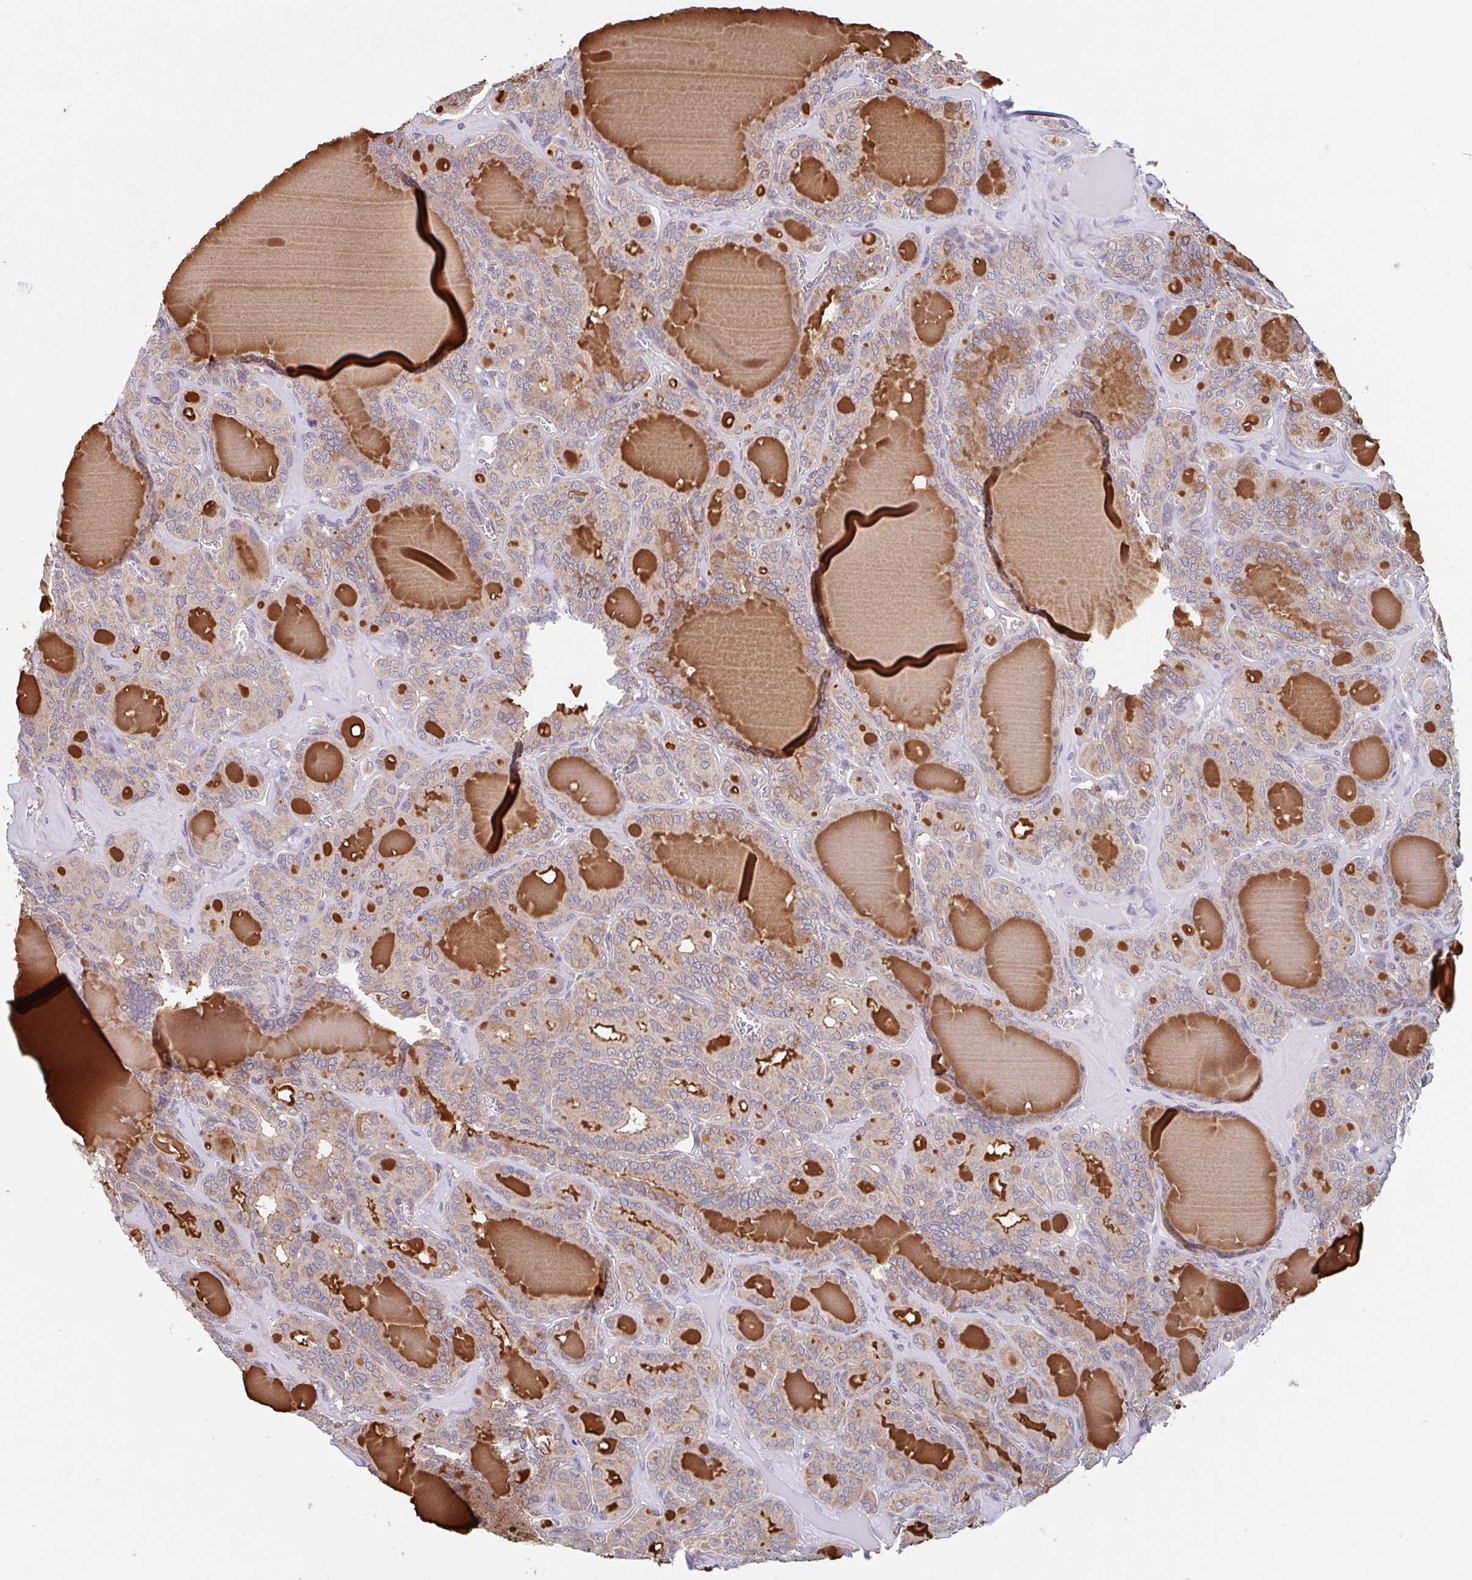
{"staining": {"intensity": "moderate", "quantity": "25%-75%", "location": "cytoplasmic/membranous"}, "tissue": "thyroid cancer", "cell_type": "Tumor cells", "image_type": "cancer", "snomed": [{"axis": "morphology", "description": "Papillary adenocarcinoma, NOS"}, {"axis": "topography", "description": "Thyroid gland"}], "caption": "Papillary adenocarcinoma (thyroid) stained for a protein (brown) reveals moderate cytoplasmic/membranous positive expression in about 25%-75% of tumor cells.", "gene": "SURF1", "patient": {"sex": "male", "age": 87}}